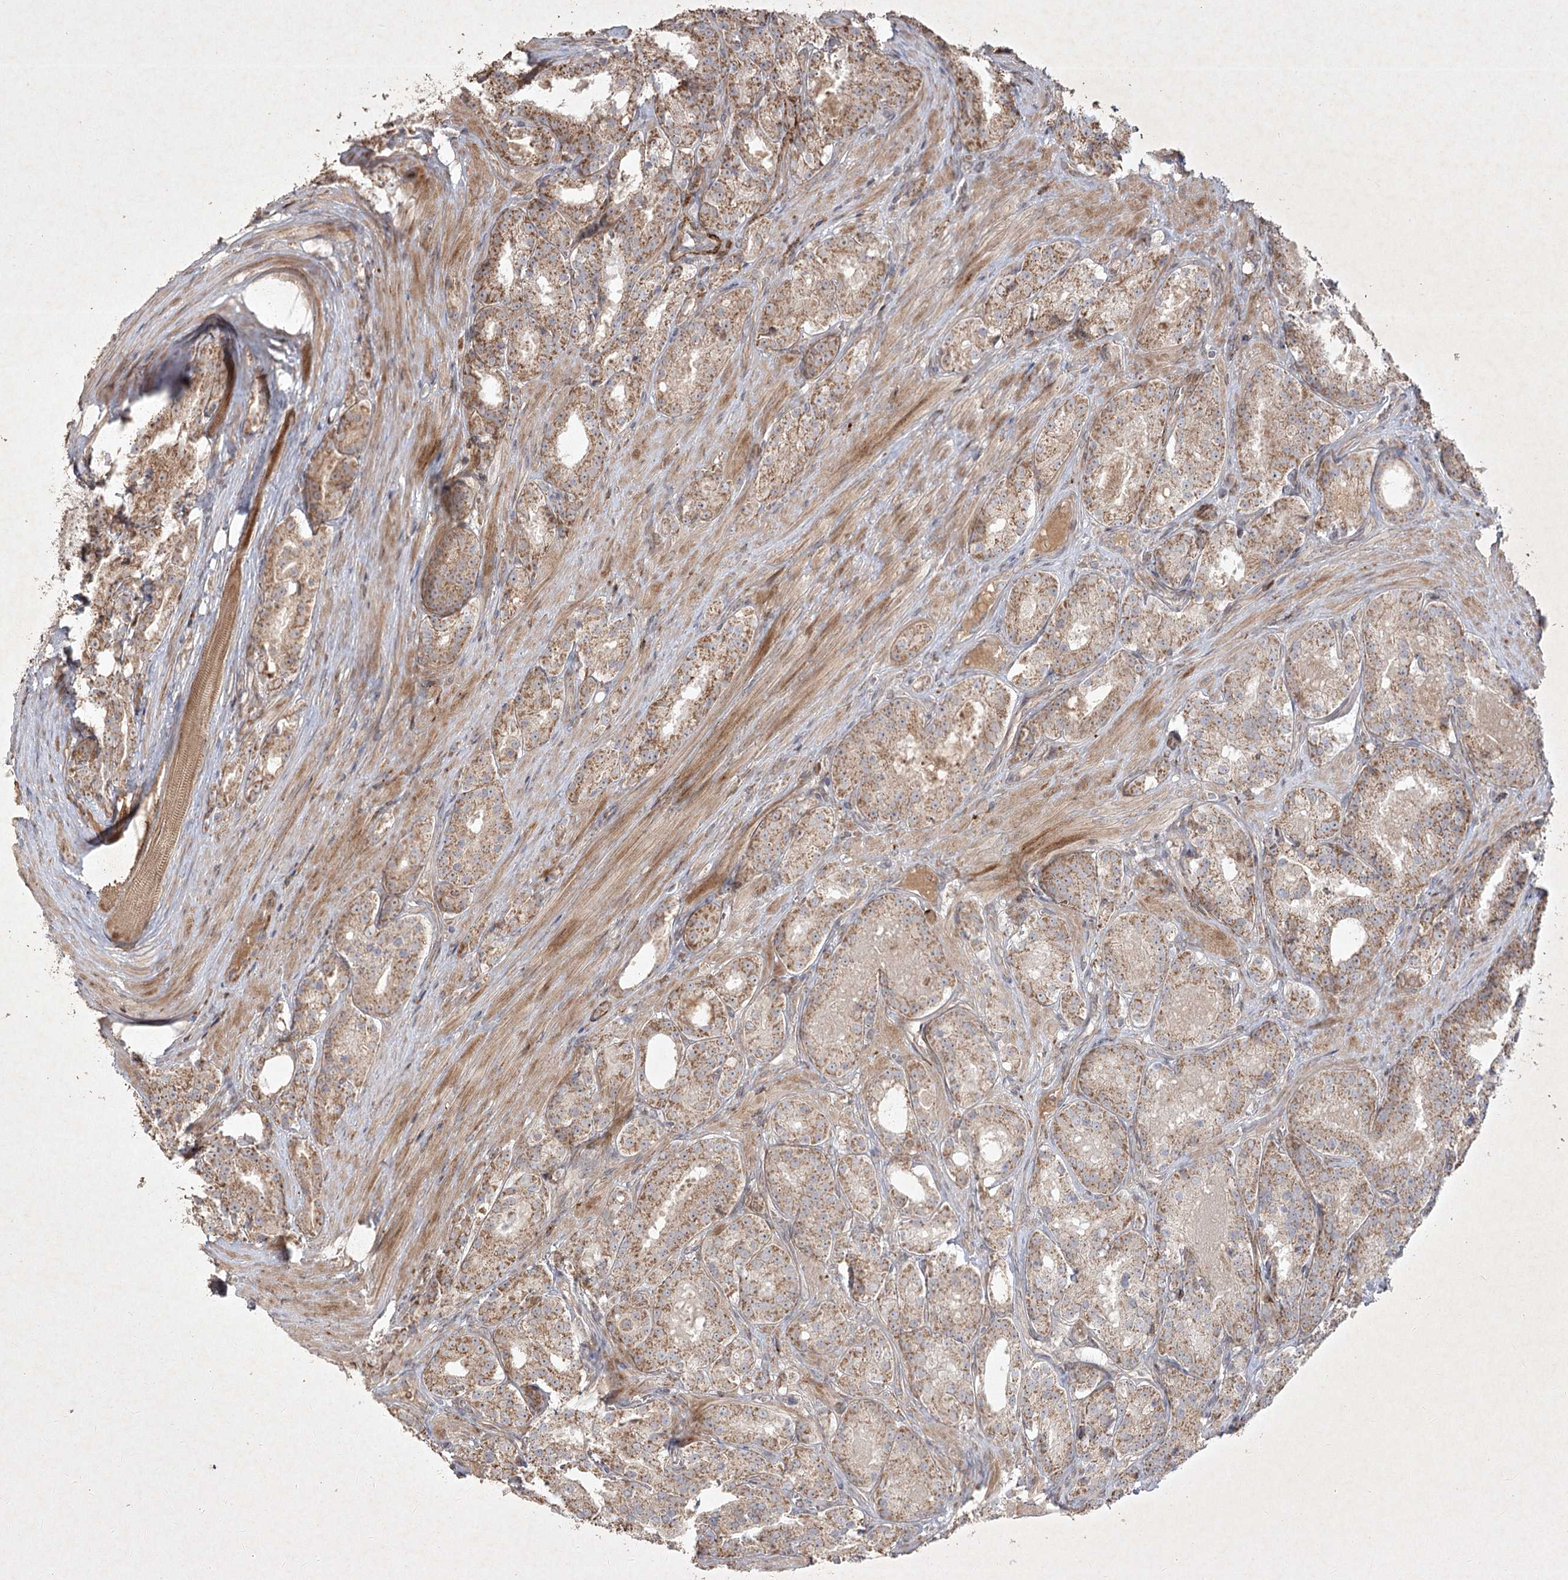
{"staining": {"intensity": "moderate", "quantity": ">75%", "location": "cytoplasmic/membranous"}, "tissue": "prostate cancer", "cell_type": "Tumor cells", "image_type": "cancer", "snomed": [{"axis": "morphology", "description": "Adenocarcinoma, High grade"}, {"axis": "topography", "description": "Prostate"}], "caption": "Prostate cancer (high-grade adenocarcinoma) stained for a protein demonstrates moderate cytoplasmic/membranous positivity in tumor cells. The protein of interest is shown in brown color, while the nuclei are stained blue.", "gene": "KBTBD4", "patient": {"sex": "male", "age": 60}}